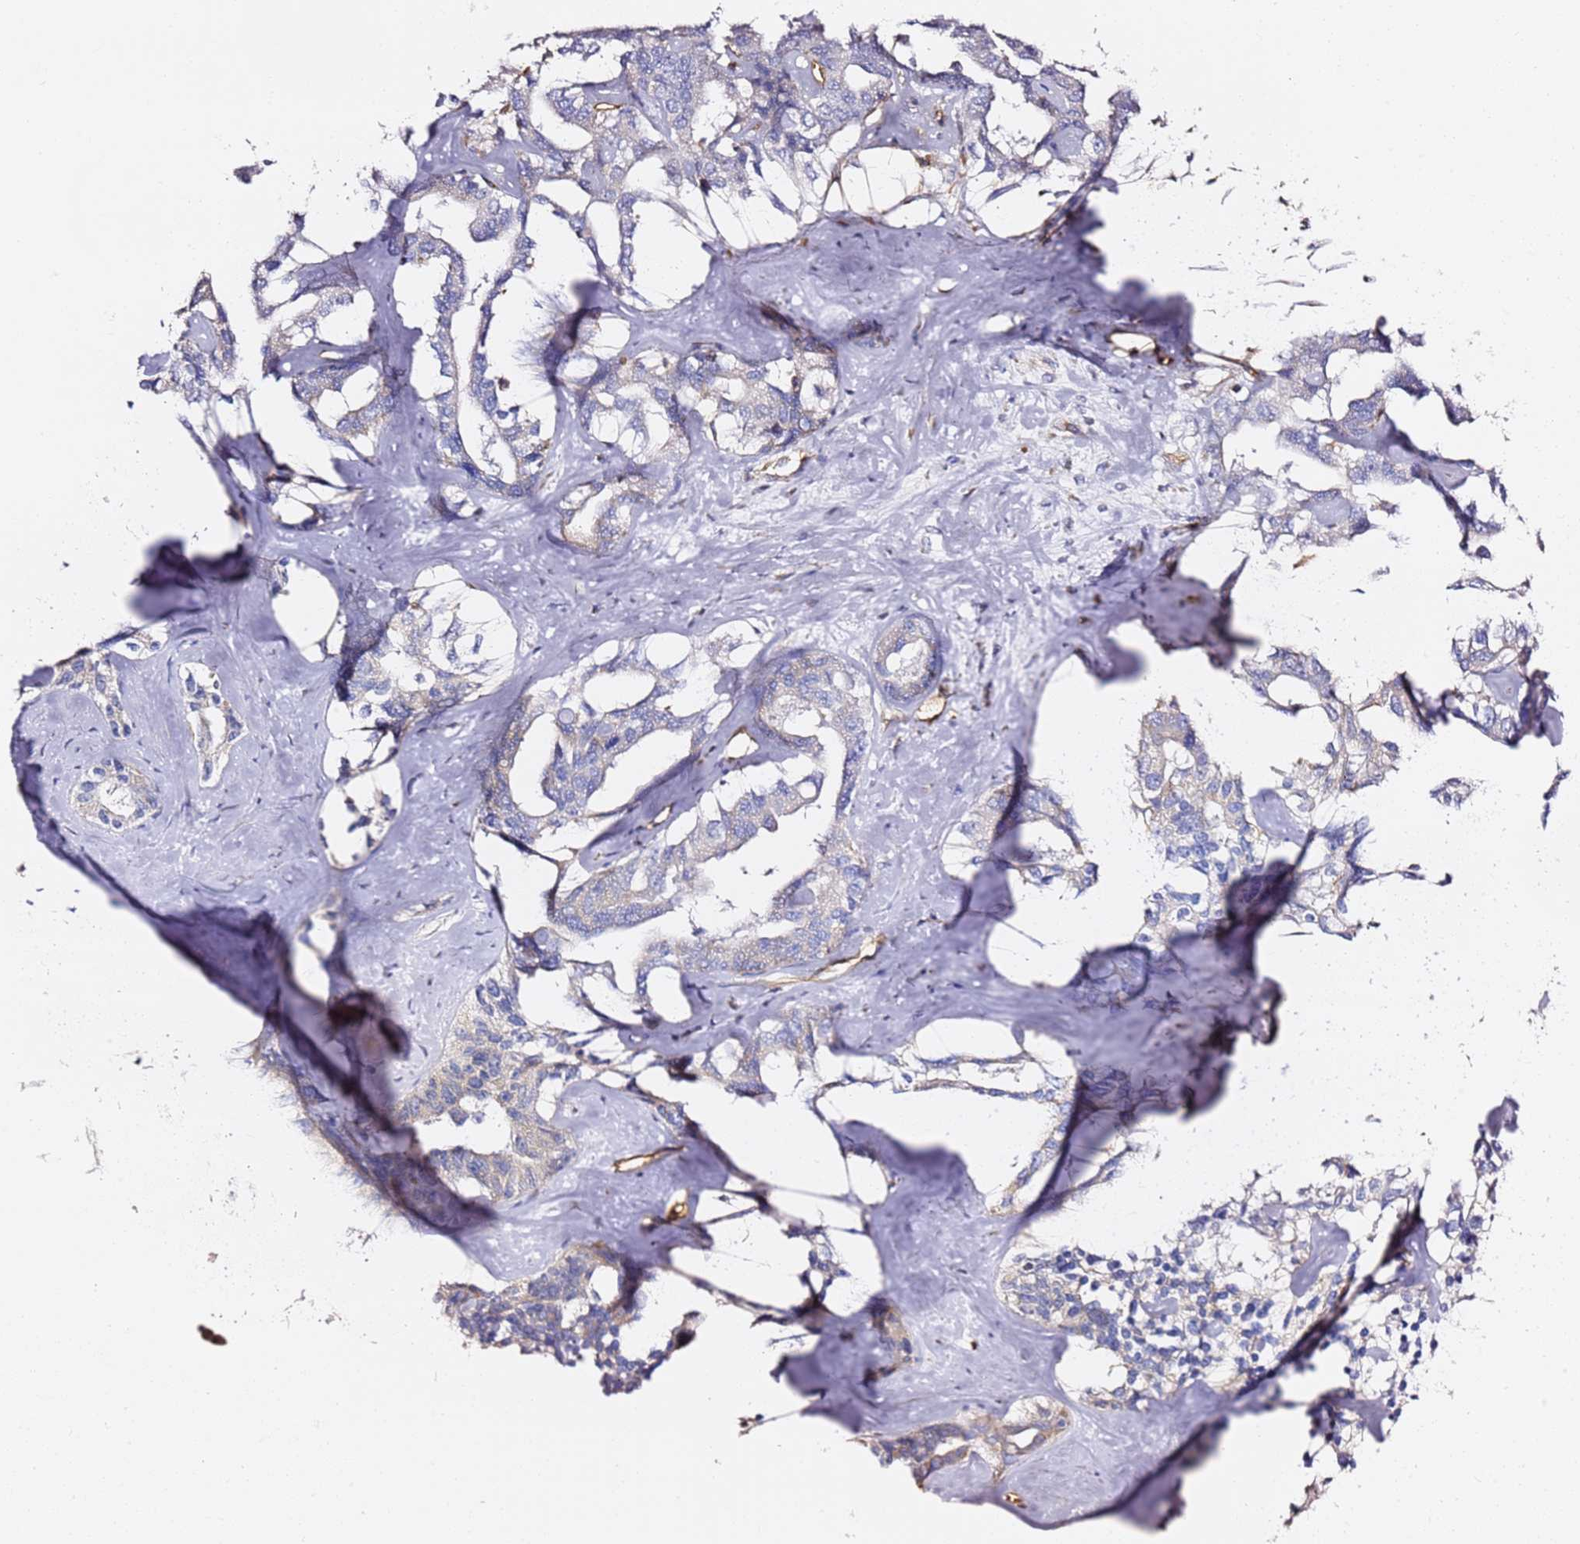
{"staining": {"intensity": "negative", "quantity": "none", "location": "none"}, "tissue": "liver cancer", "cell_type": "Tumor cells", "image_type": "cancer", "snomed": [{"axis": "morphology", "description": "Cholangiocarcinoma"}, {"axis": "topography", "description": "Liver"}], "caption": "Immunohistochemistry micrograph of human liver cholangiocarcinoma stained for a protein (brown), which reveals no staining in tumor cells. Nuclei are stained in blue.", "gene": "KIF7", "patient": {"sex": "male", "age": 59}}